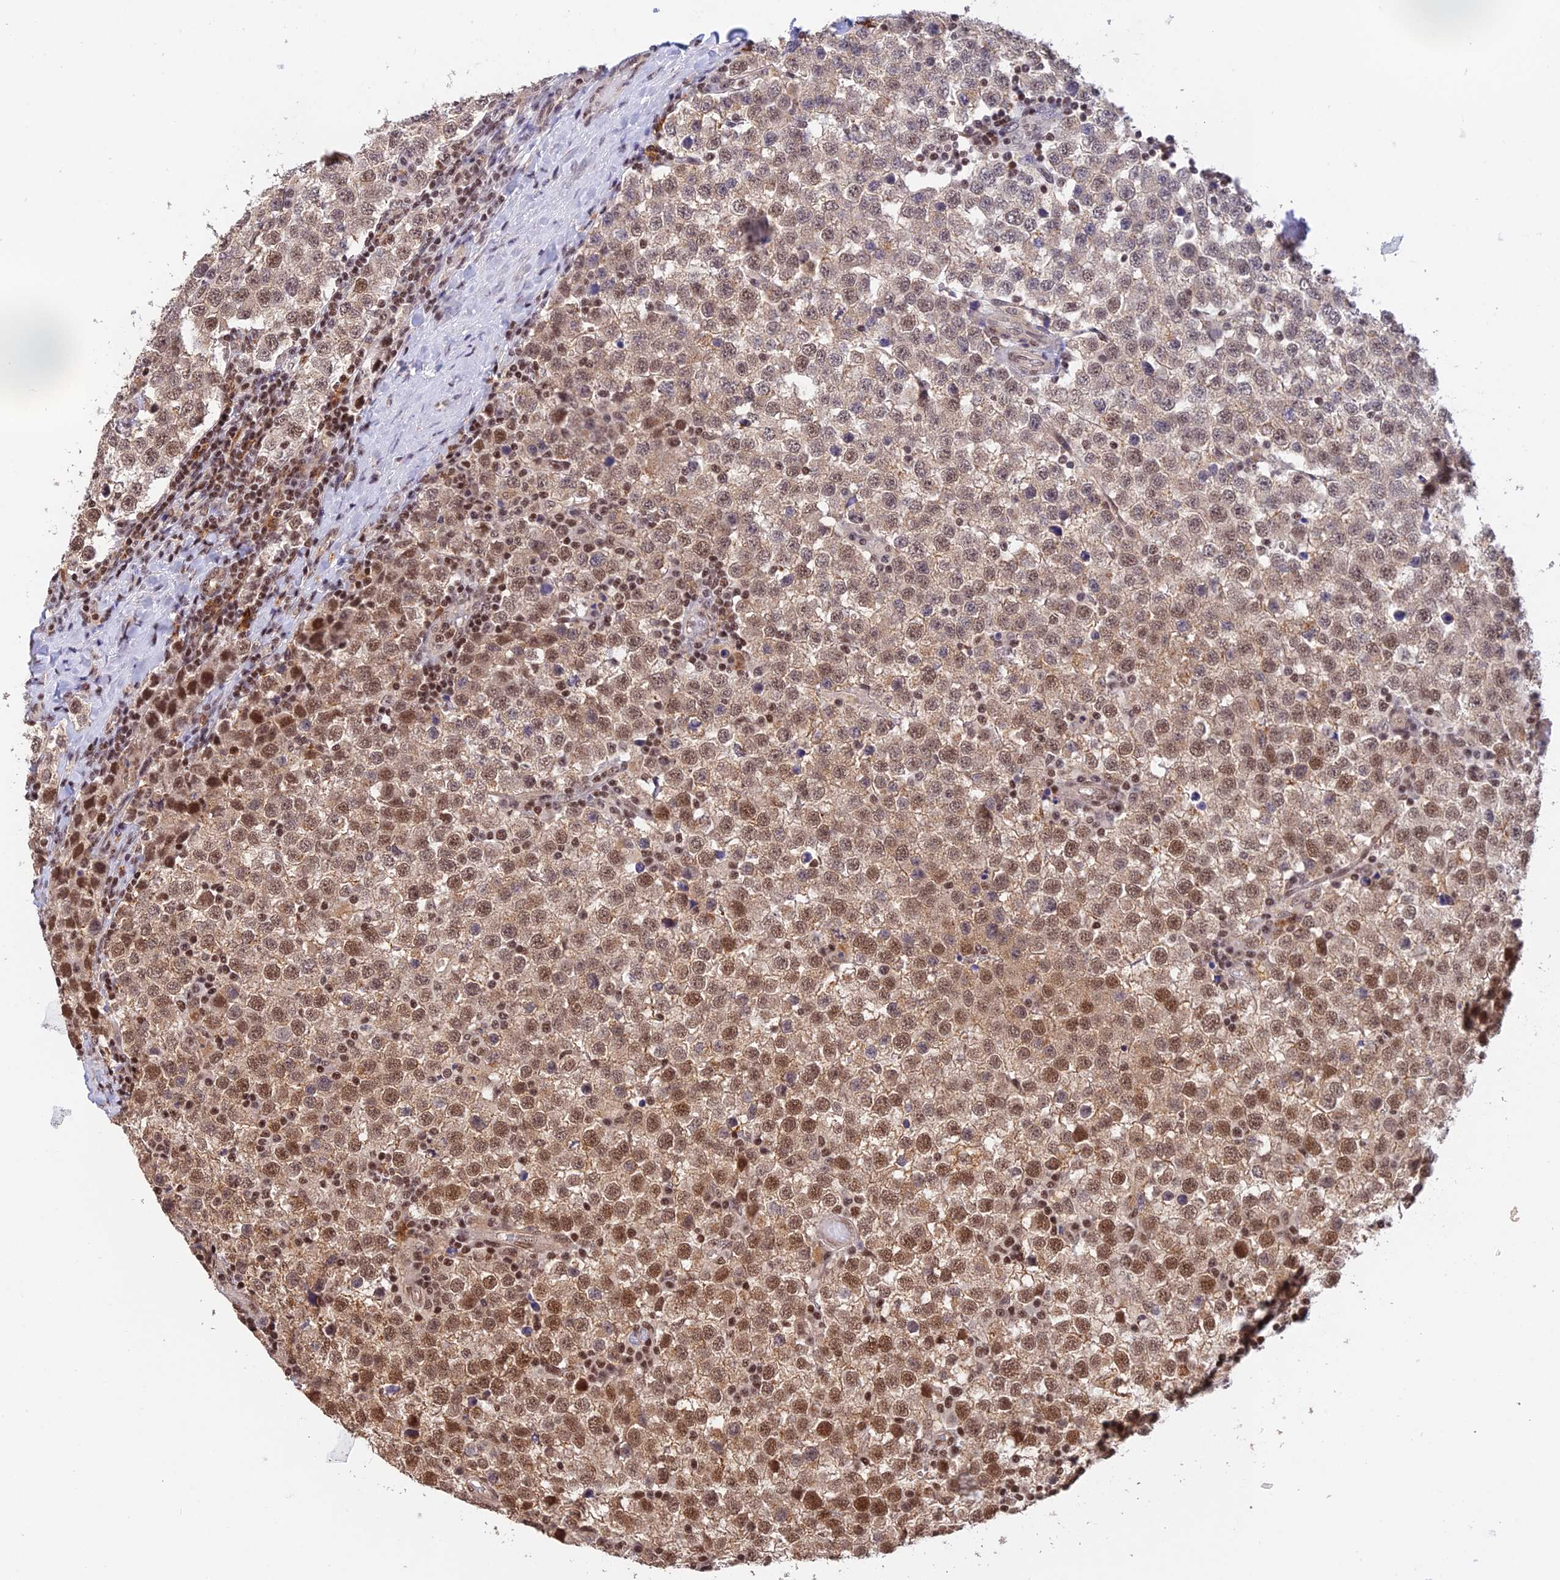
{"staining": {"intensity": "moderate", "quantity": ">75%", "location": "nuclear"}, "tissue": "testis cancer", "cell_type": "Tumor cells", "image_type": "cancer", "snomed": [{"axis": "morphology", "description": "Seminoma, NOS"}, {"axis": "topography", "description": "Testis"}], "caption": "A micrograph of testis cancer (seminoma) stained for a protein displays moderate nuclear brown staining in tumor cells.", "gene": "THAP11", "patient": {"sex": "male", "age": 34}}